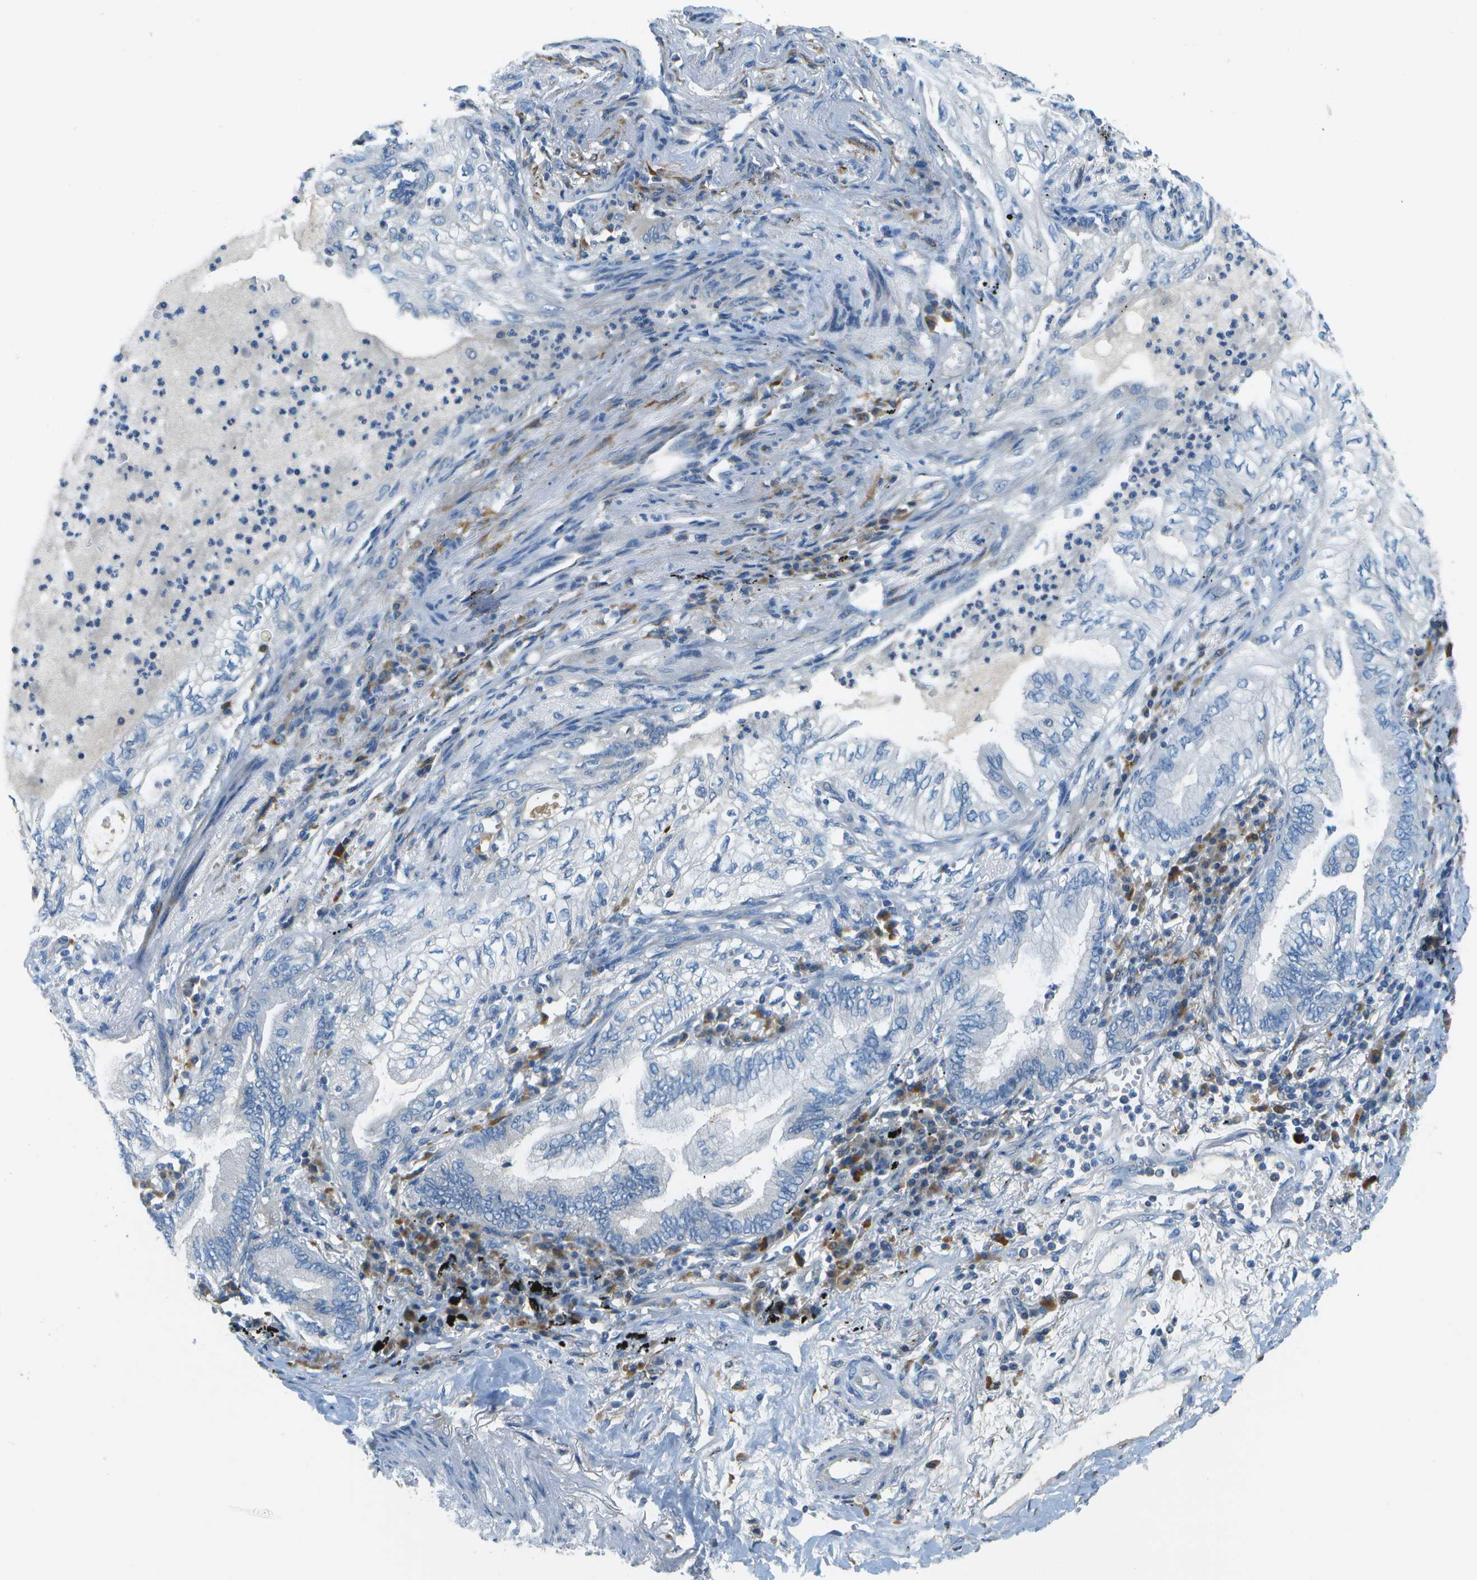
{"staining": {"intensity": "negative", "quantity": "none", "location": "none"}, "tissue": "lung cancer", "cell_type": "Tumor cells", "image_type": "cancer", "snomed": [{"axis": "morphology", "description": "Normal tissue, NOS"}, {"axis": "morphology", "description": "Adenocarcinoma, NOS"}, {"axis": "topography", "description": "Bronchus"}, {"axis": "topography", "description": "Lung"}], "caption": "Micrograph shows no significant protein expression in tumor cells of lung cancer (adenocarcinoma). (Brightfield microscopy of DAB immunohistochemistry at high magnification).", "gene": "PTGIS", "patient": {"sex": "female", "age": 70}}